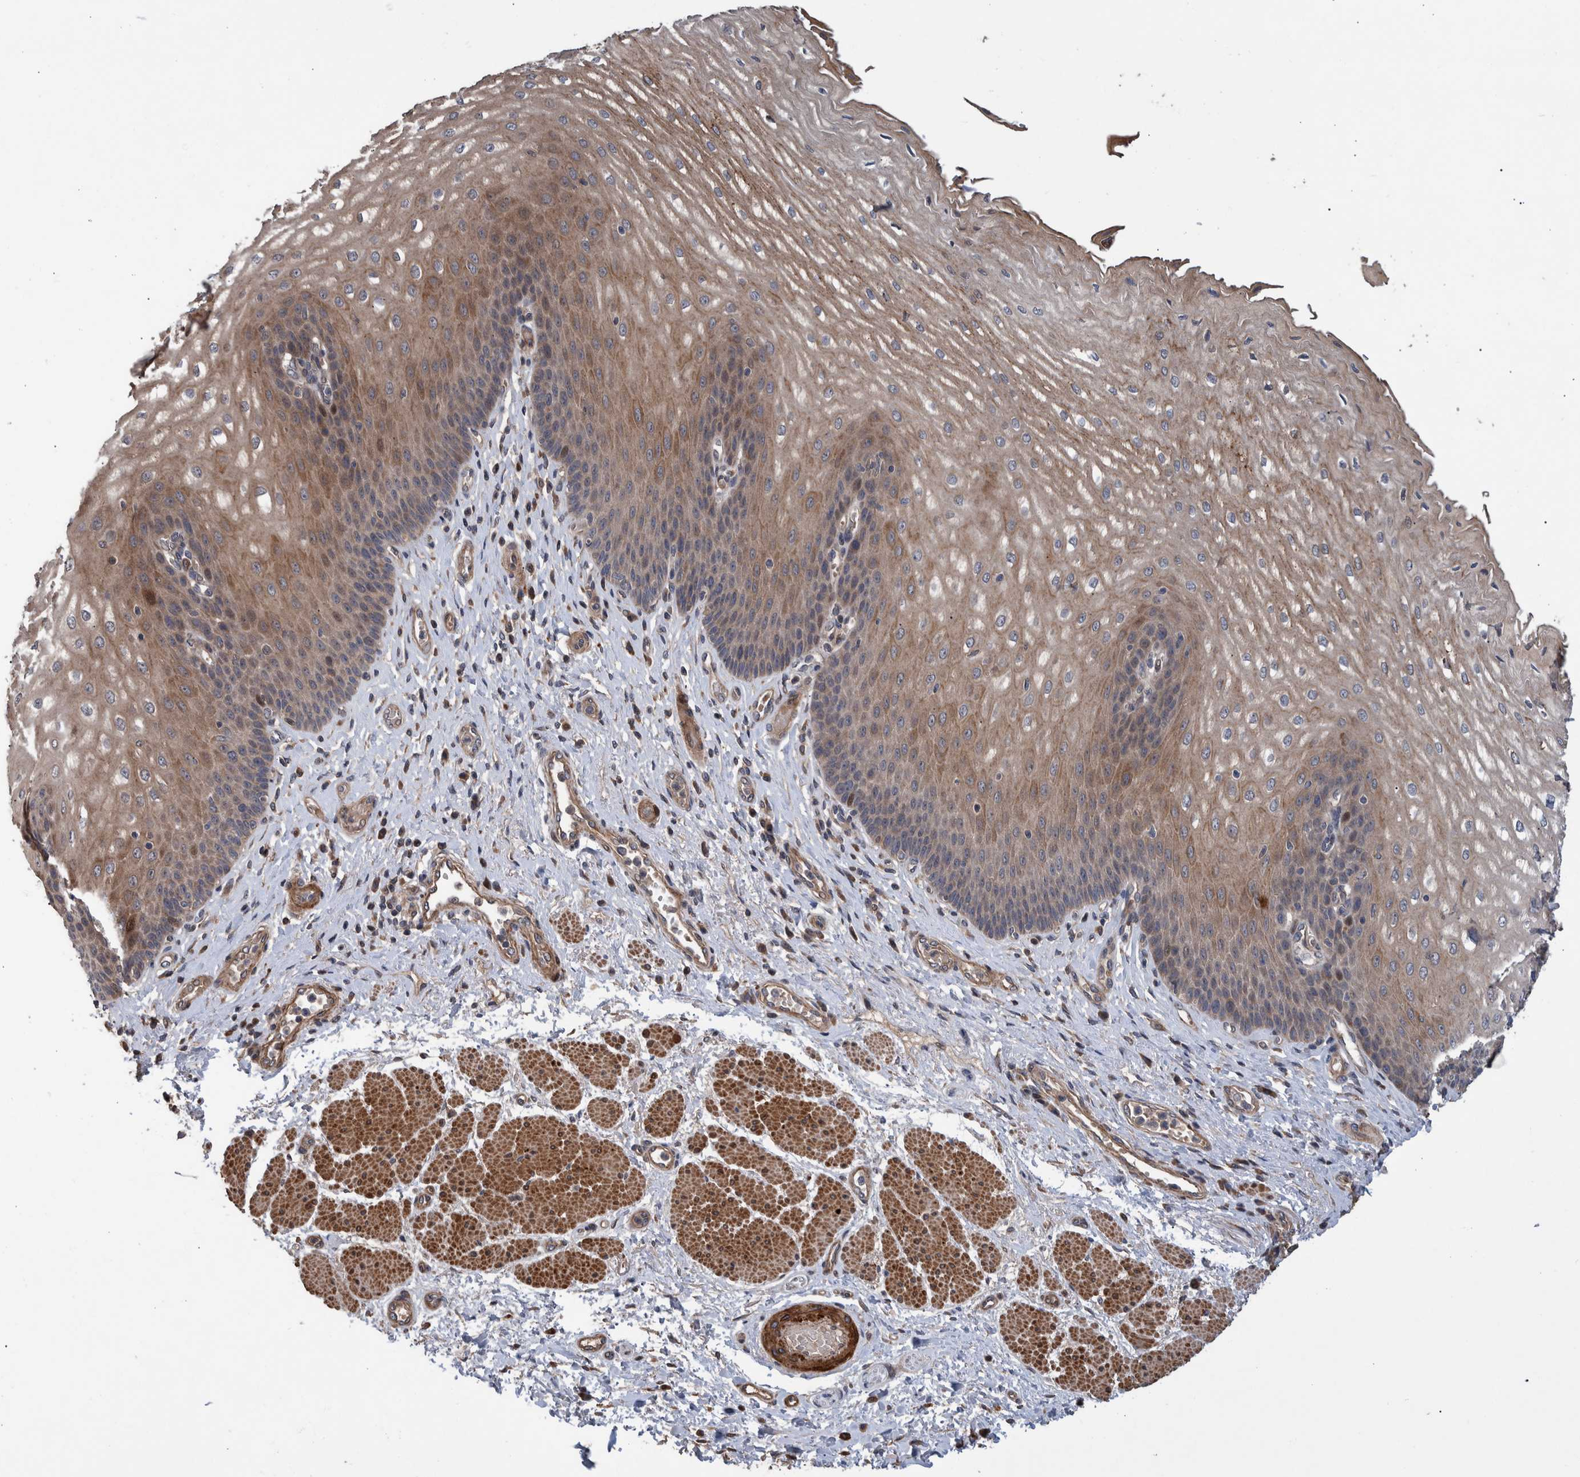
{"staining": {"intensity": "strong", "quantity": "25%-75%", "location": "cytoplasmic/membranous"}, "tissue": "esophagus", "cell_type": "Squamous epithelial cells", "image_type": "normal", "snomed": [{"axis": "morphology", "description": "Normal tissue, NOS"}, {"axis": "topography", "description": "Esophagus"}], "caption": "This is a histology image of immunohistochemistry (IHC) staining of unremarkable esophagus, which shows strong positivity in the cytoplasmic/membranous of squamous epithelial cells.", "gene": "B3GNTL1", "patient": {"sex": "male", "age": 54}}